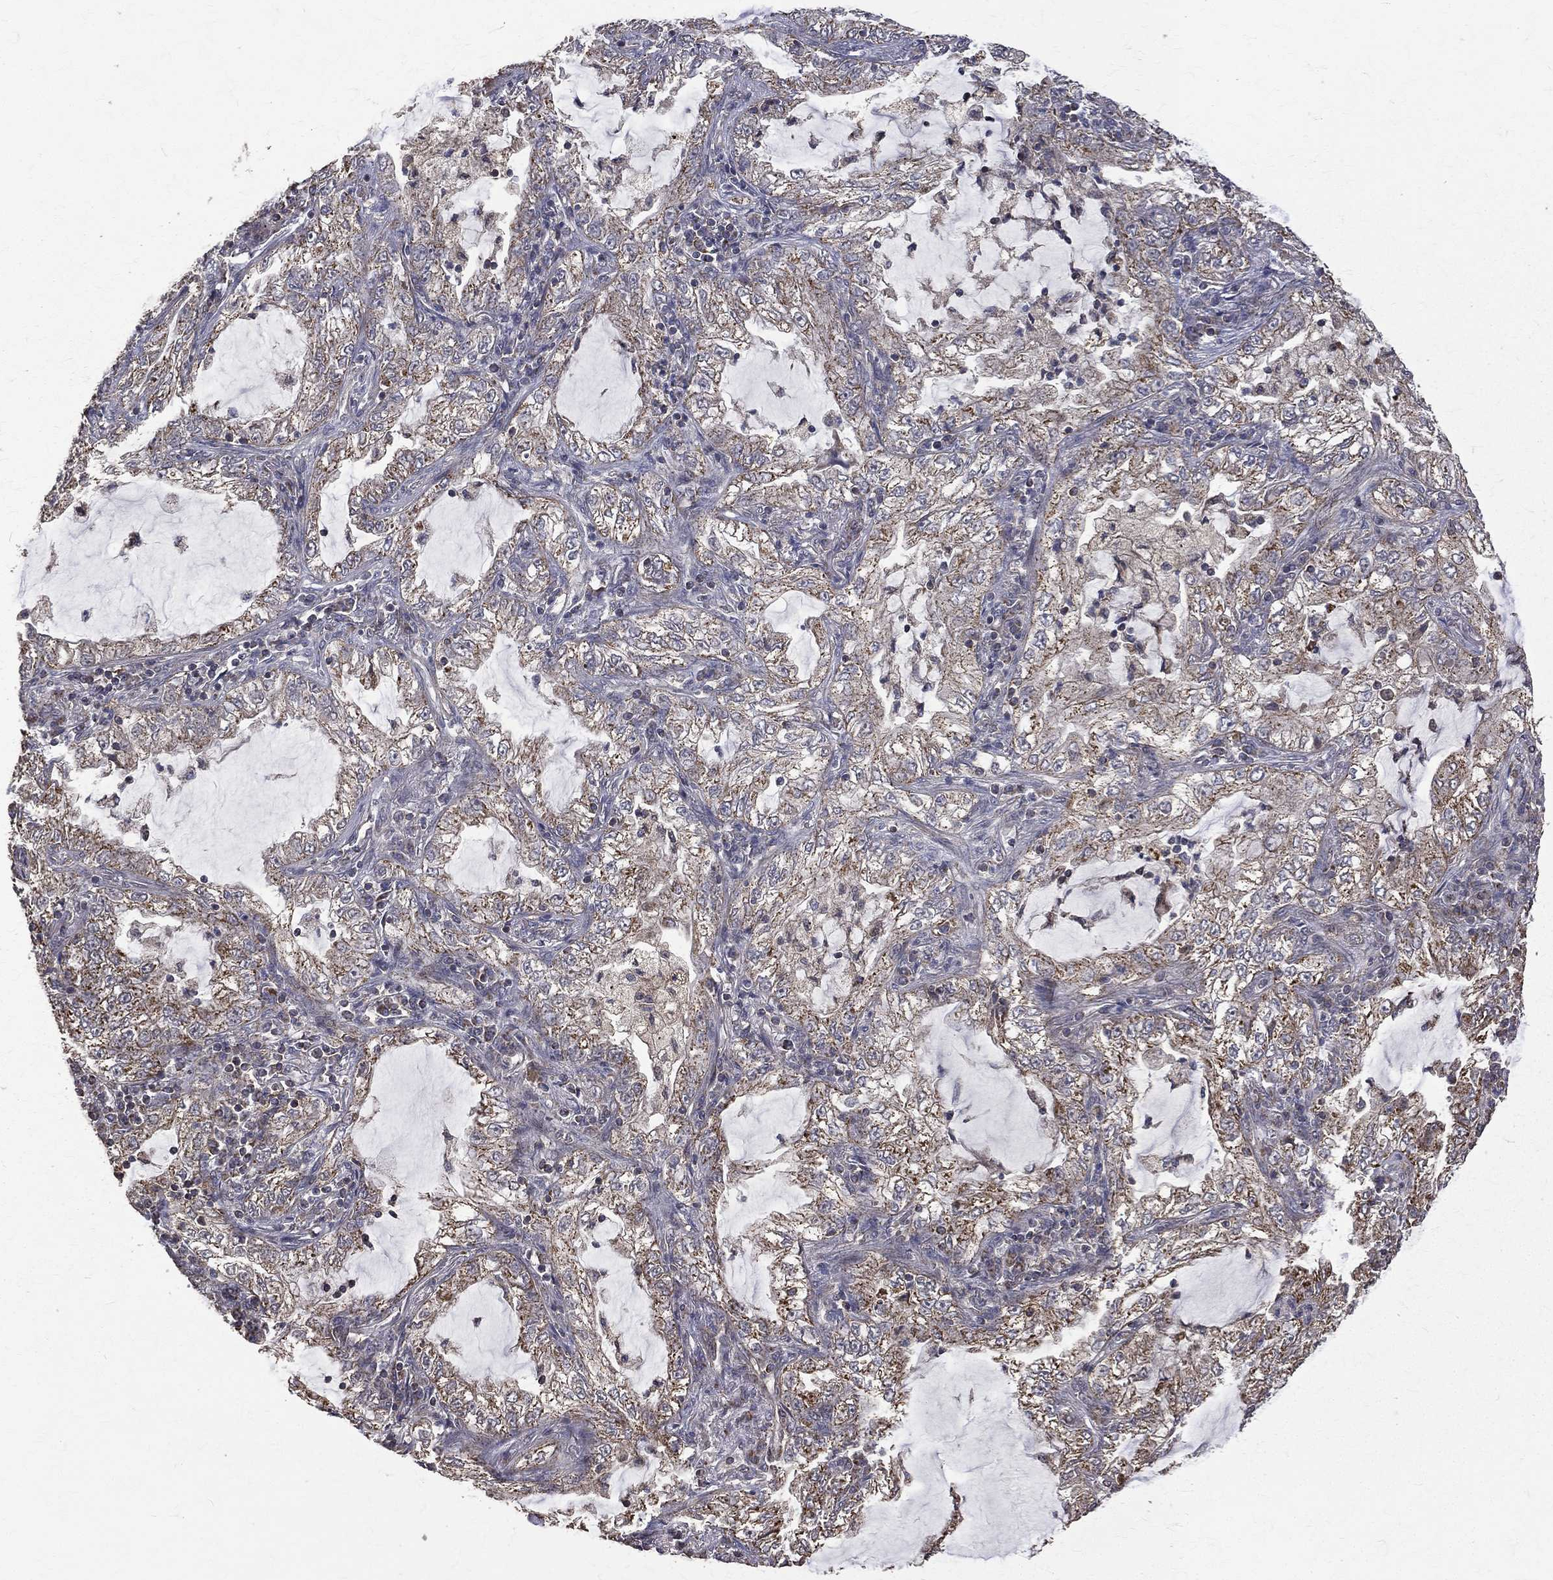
{"staining": {"intensity": "moderate", "quantity": "<25%", "location": "cytoplasmic/membranous"}, "tissue": "lung cancer", "cell_type": "Tumor cells", "image_type": "cancer", "snomed": [{"axis": "morphology", "description": "Adenocarcinoma, NOS"}, {"axis": "topography", "description": "Lung"}], "caption": "Brown immunohistochemical staining in human lung cancer (adenocarcinoma) demonstrates moderate cytoplasmic/membranous staining in approximately <25% of tumor cells.", "gene": "RPGR", "patient": {"sex": "female", "age": 73}}